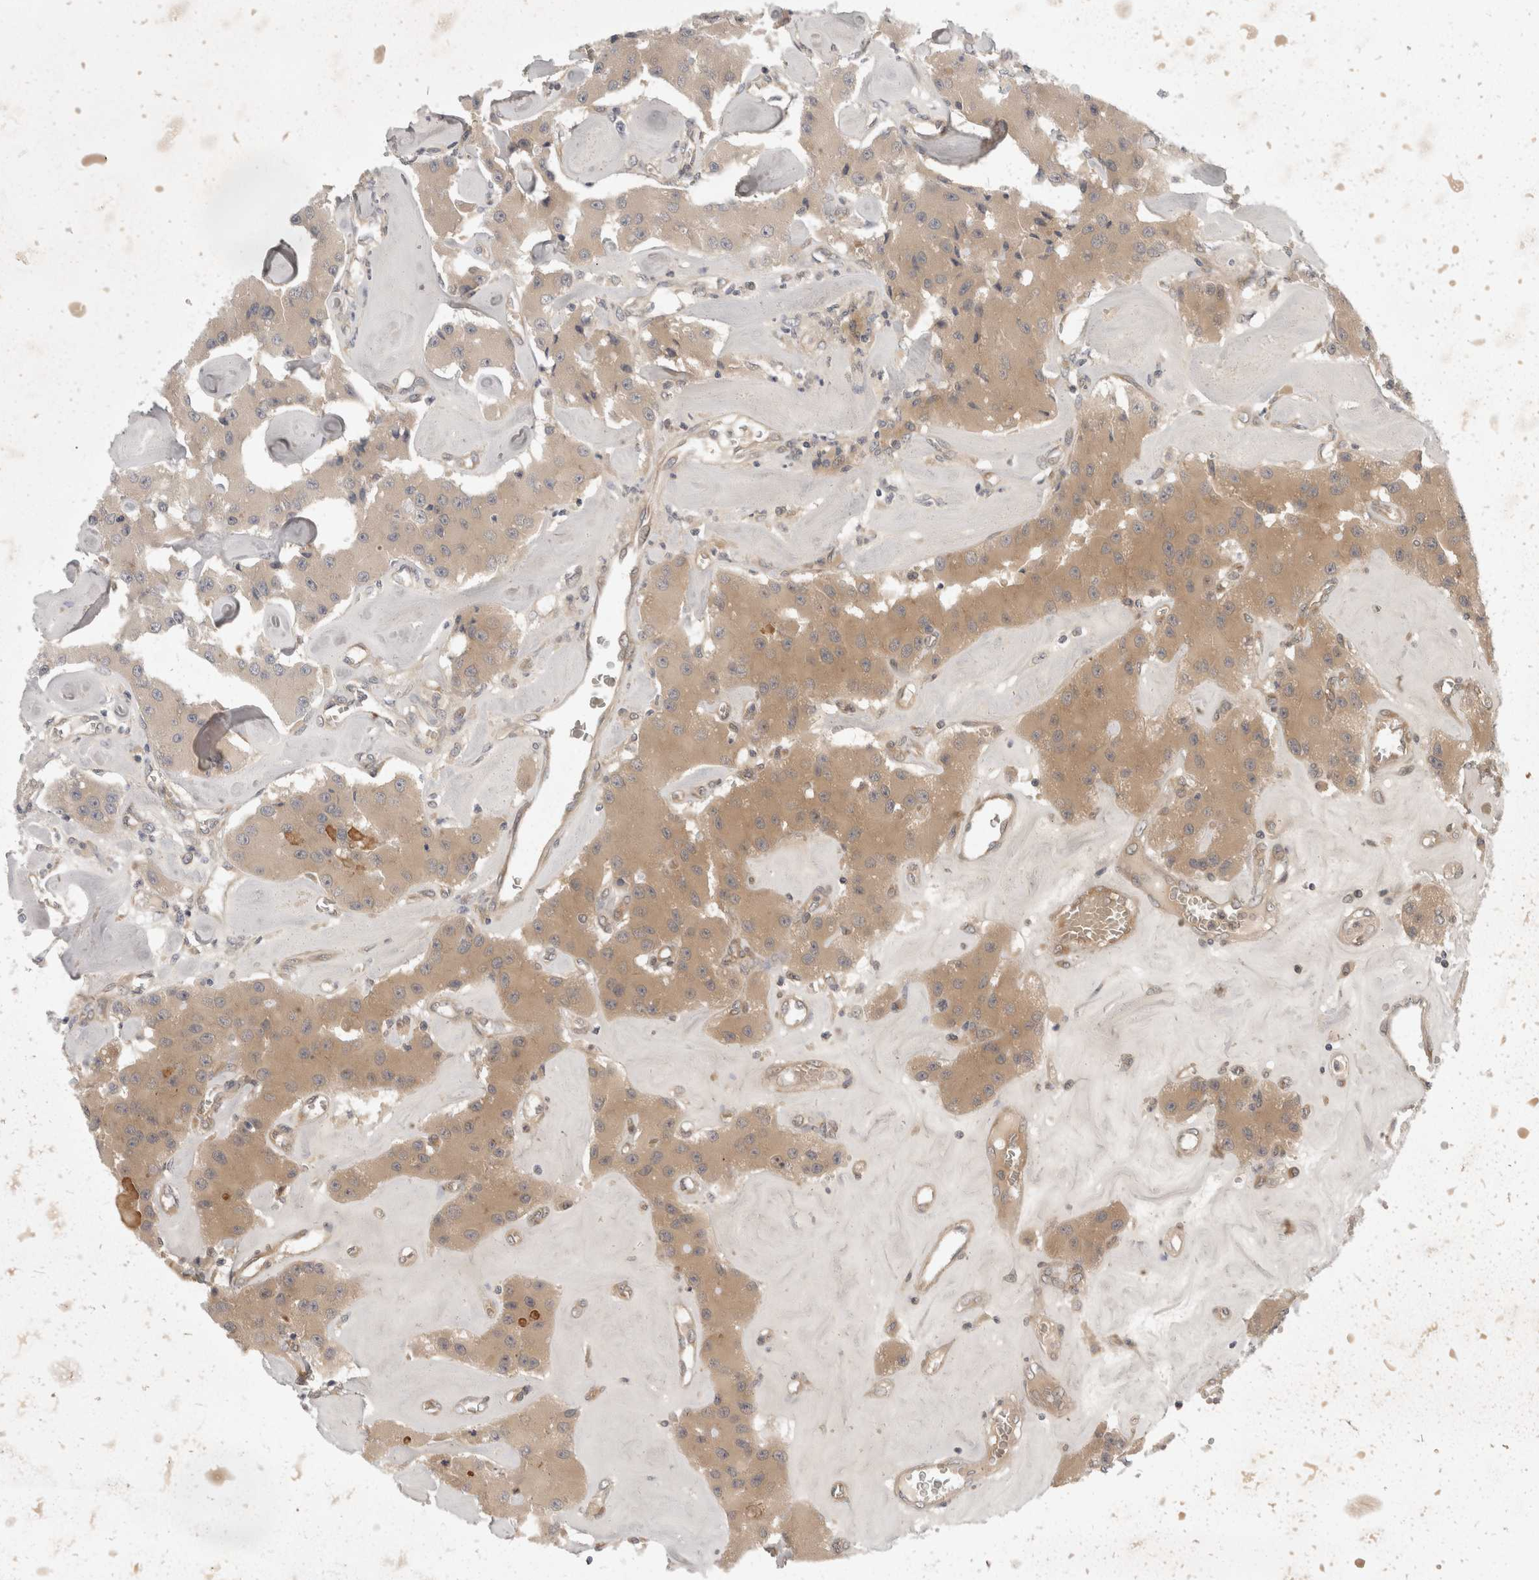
{"staining": {"intensity": "moderate", "quantity": ">75%", "location": "cytoplasmic/membranous"}, "tissue": "carcinoid", "cell_type": "Tumor cells", "image_type": "cancer", "snomed": [{"axis": "morphology", "description": "Carcinoid, malignant, NOS"}, {"axis": "topography", "description": "Pancreas"}], "caption": "Moderate cytoplasmic/membranous expression for a protein is identified in about >75% of tumor cells of carcinoid (malignant) using immunohistochemistry.", "gene": "EIF4G3", "patient": {"sex": "male", "age": 41}}